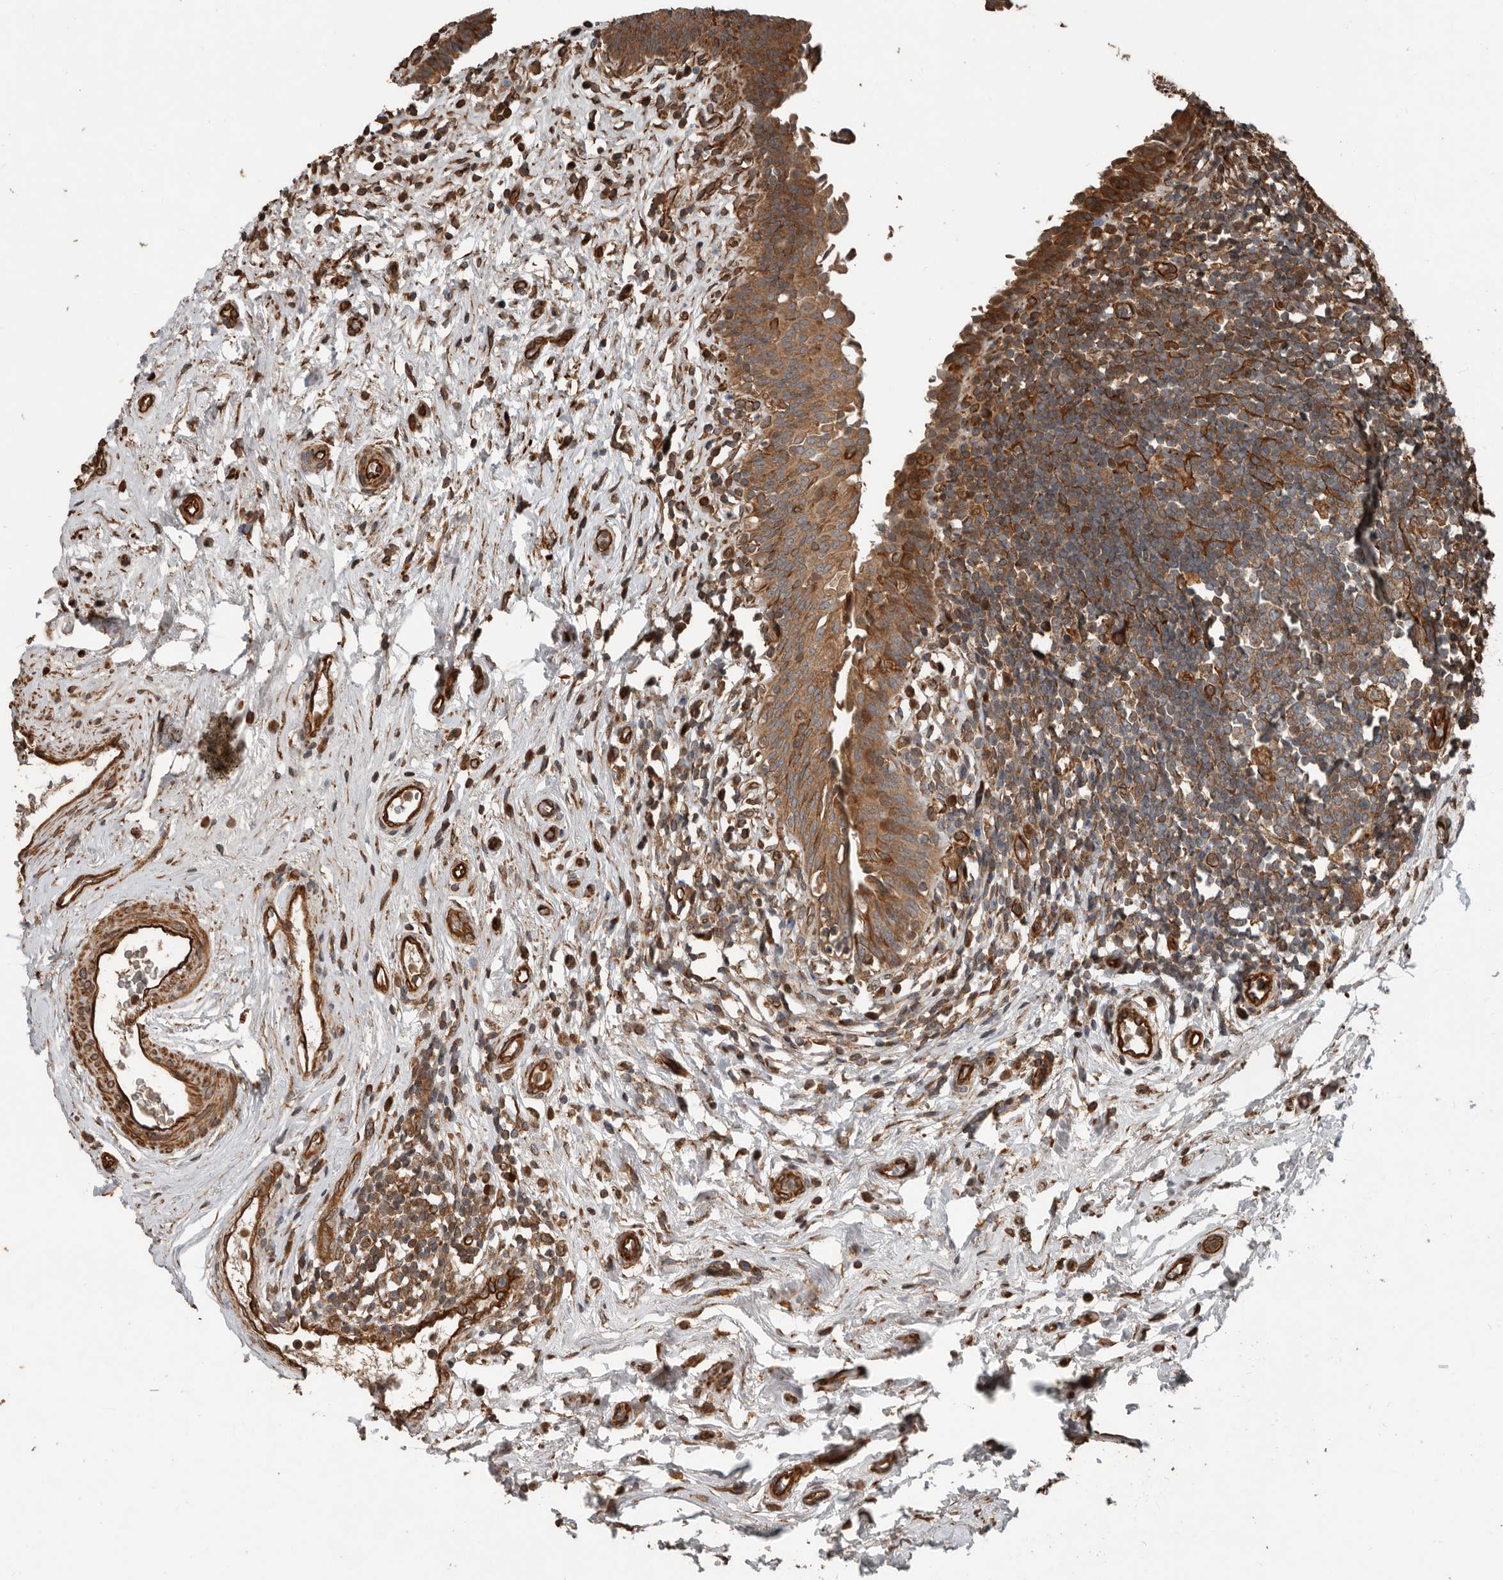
{"staining": {"intensity": "moderate", "quantity": ">75%", "location": "cytoplasmic/membranous"}, "tissue": "urinary bladder", "cell_type": "Urothelial cells", "image_type": "normal", "snomed": [{"axis": "morphology", "description": "Normal tissue, NOS"}, {"axis": "topography", "description": "Urinary bladder"}], "caption": "The histopathology image exhibits immunohistochemical staining of normal urinary bladder. There is moderate cytoplasmic/membranous staining is identified in approximately >75% of urothelial cells. (Brightfield microscopy of DAB IHC at high magnification).", "gene": "YOD1", "patient": {"sex": "male", "age": 83}}